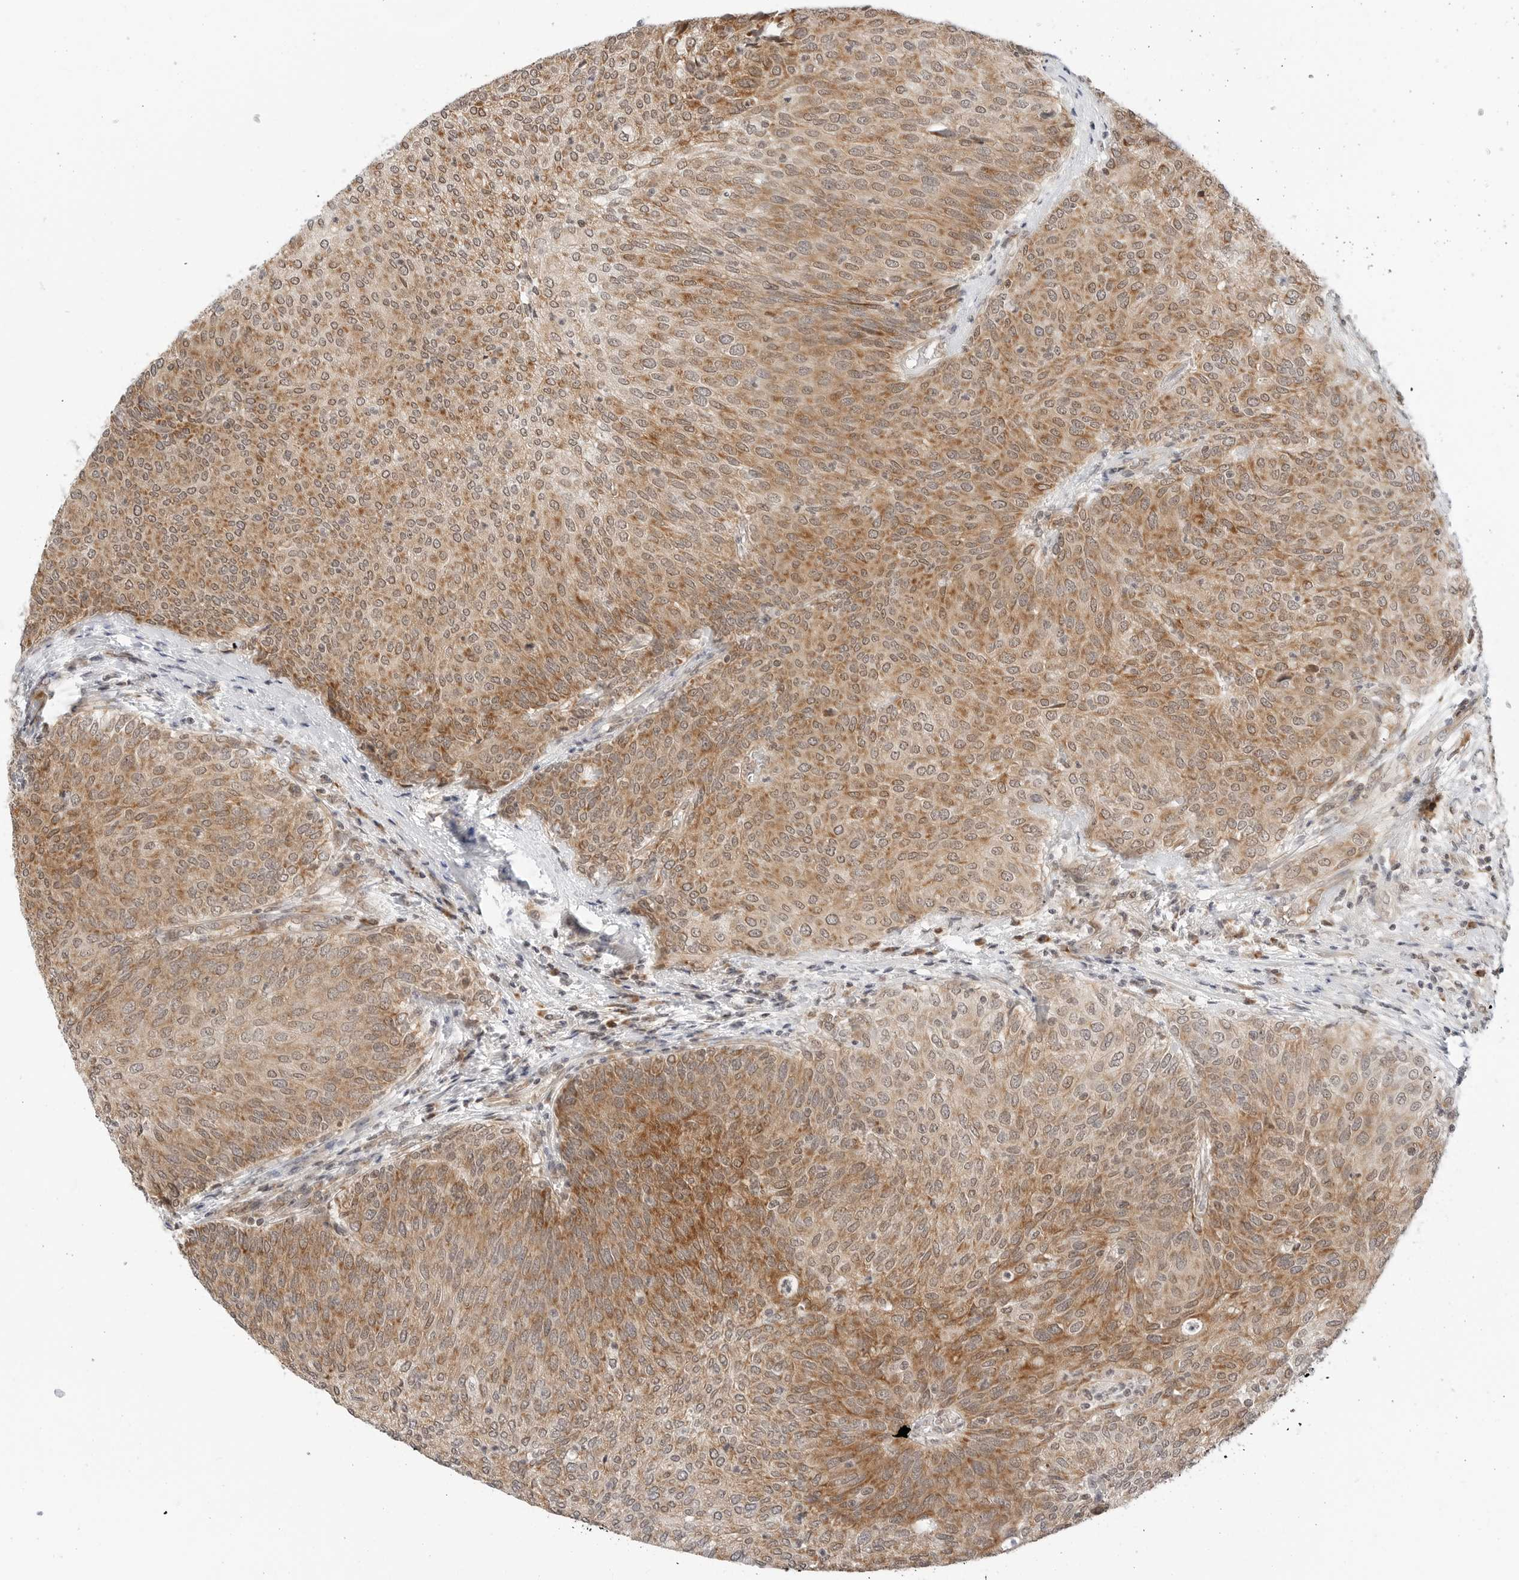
{"staining": {"intensity": "moderate", "quantity": ">75%", "location": "cytoplasmic/membranous"}, "tissue": "urothelial cancer", "cell_type": "Tumor cells", "image_type": "cancer", "snomed": [{"axis": "morphology", "description": "Urothelial carcinoma, Low grade"}, {"axis": "topography", "description": "Urinary bladder"}], "caption": "DAB immunohistochemical staining of human urothelial cancer demonstrates moderate cytoplasmic/membranous protein expression in about >75% of tumor cells.", "gene": "POLR3GL", "patient": {"sex": "female", "age": 79}}